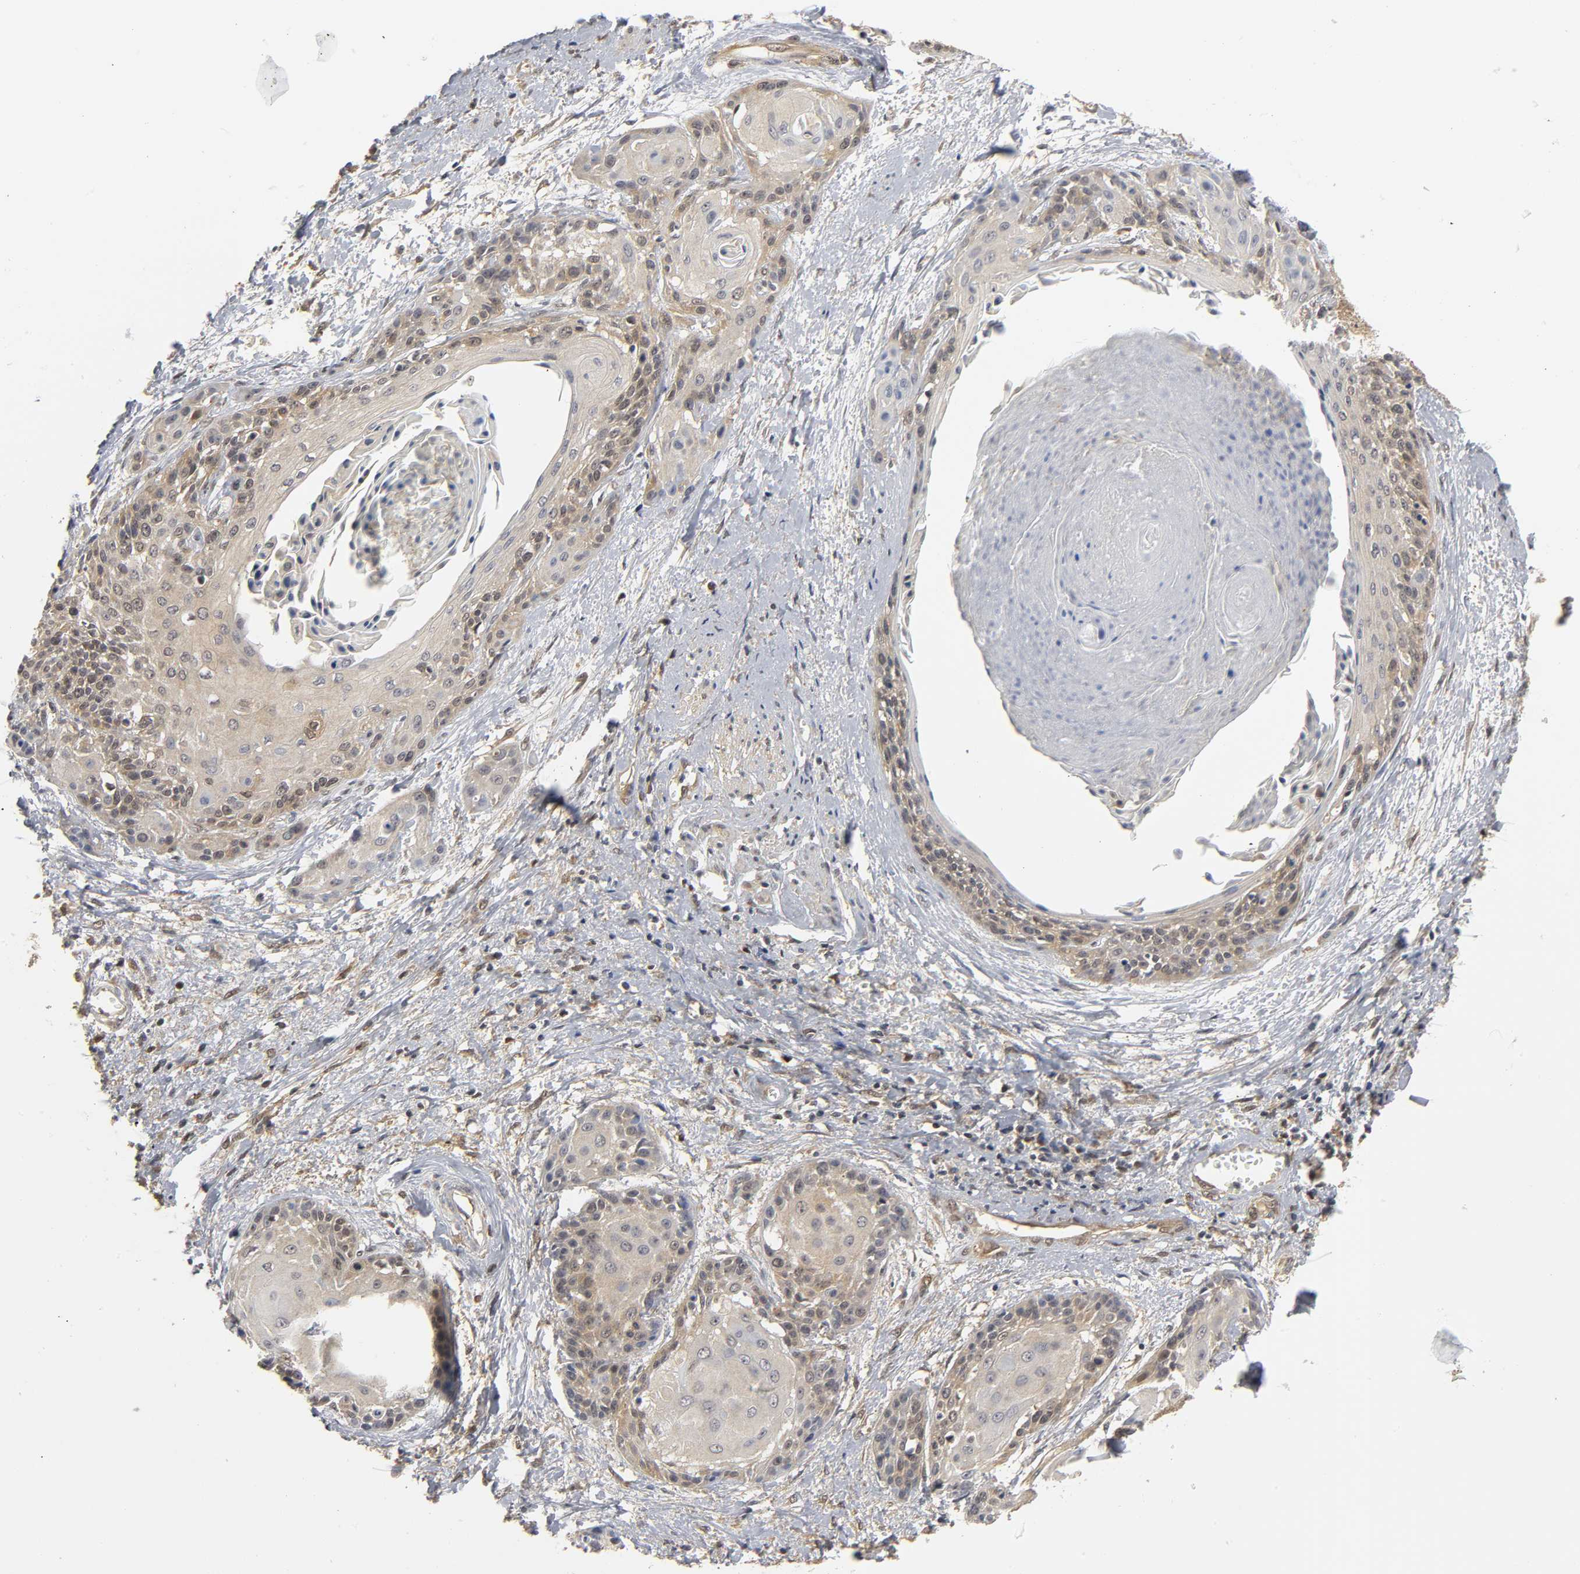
{"staining": {"intensity": "moderate", "quantity": ">75%", "location": "cytoplasmic/membranous"}, "tissue": "cervical cancer", "cell_type": "Tumor cells", "image_type": "cancer", "snomed": [{"axis": "morphology", "description": "Squamous cell carcinoma, NOS"}, {"axis": "topography", "description": "Cervix"}], "caption": "Immunohistochemical staining of cervical squamous cell carcinoma reveals medium levels of moderate cytoplasmic/membranous protein staining in about >75% of tumor cells.", "gene": "PARK7", "patient": {"sex": "female", "age": 57}}